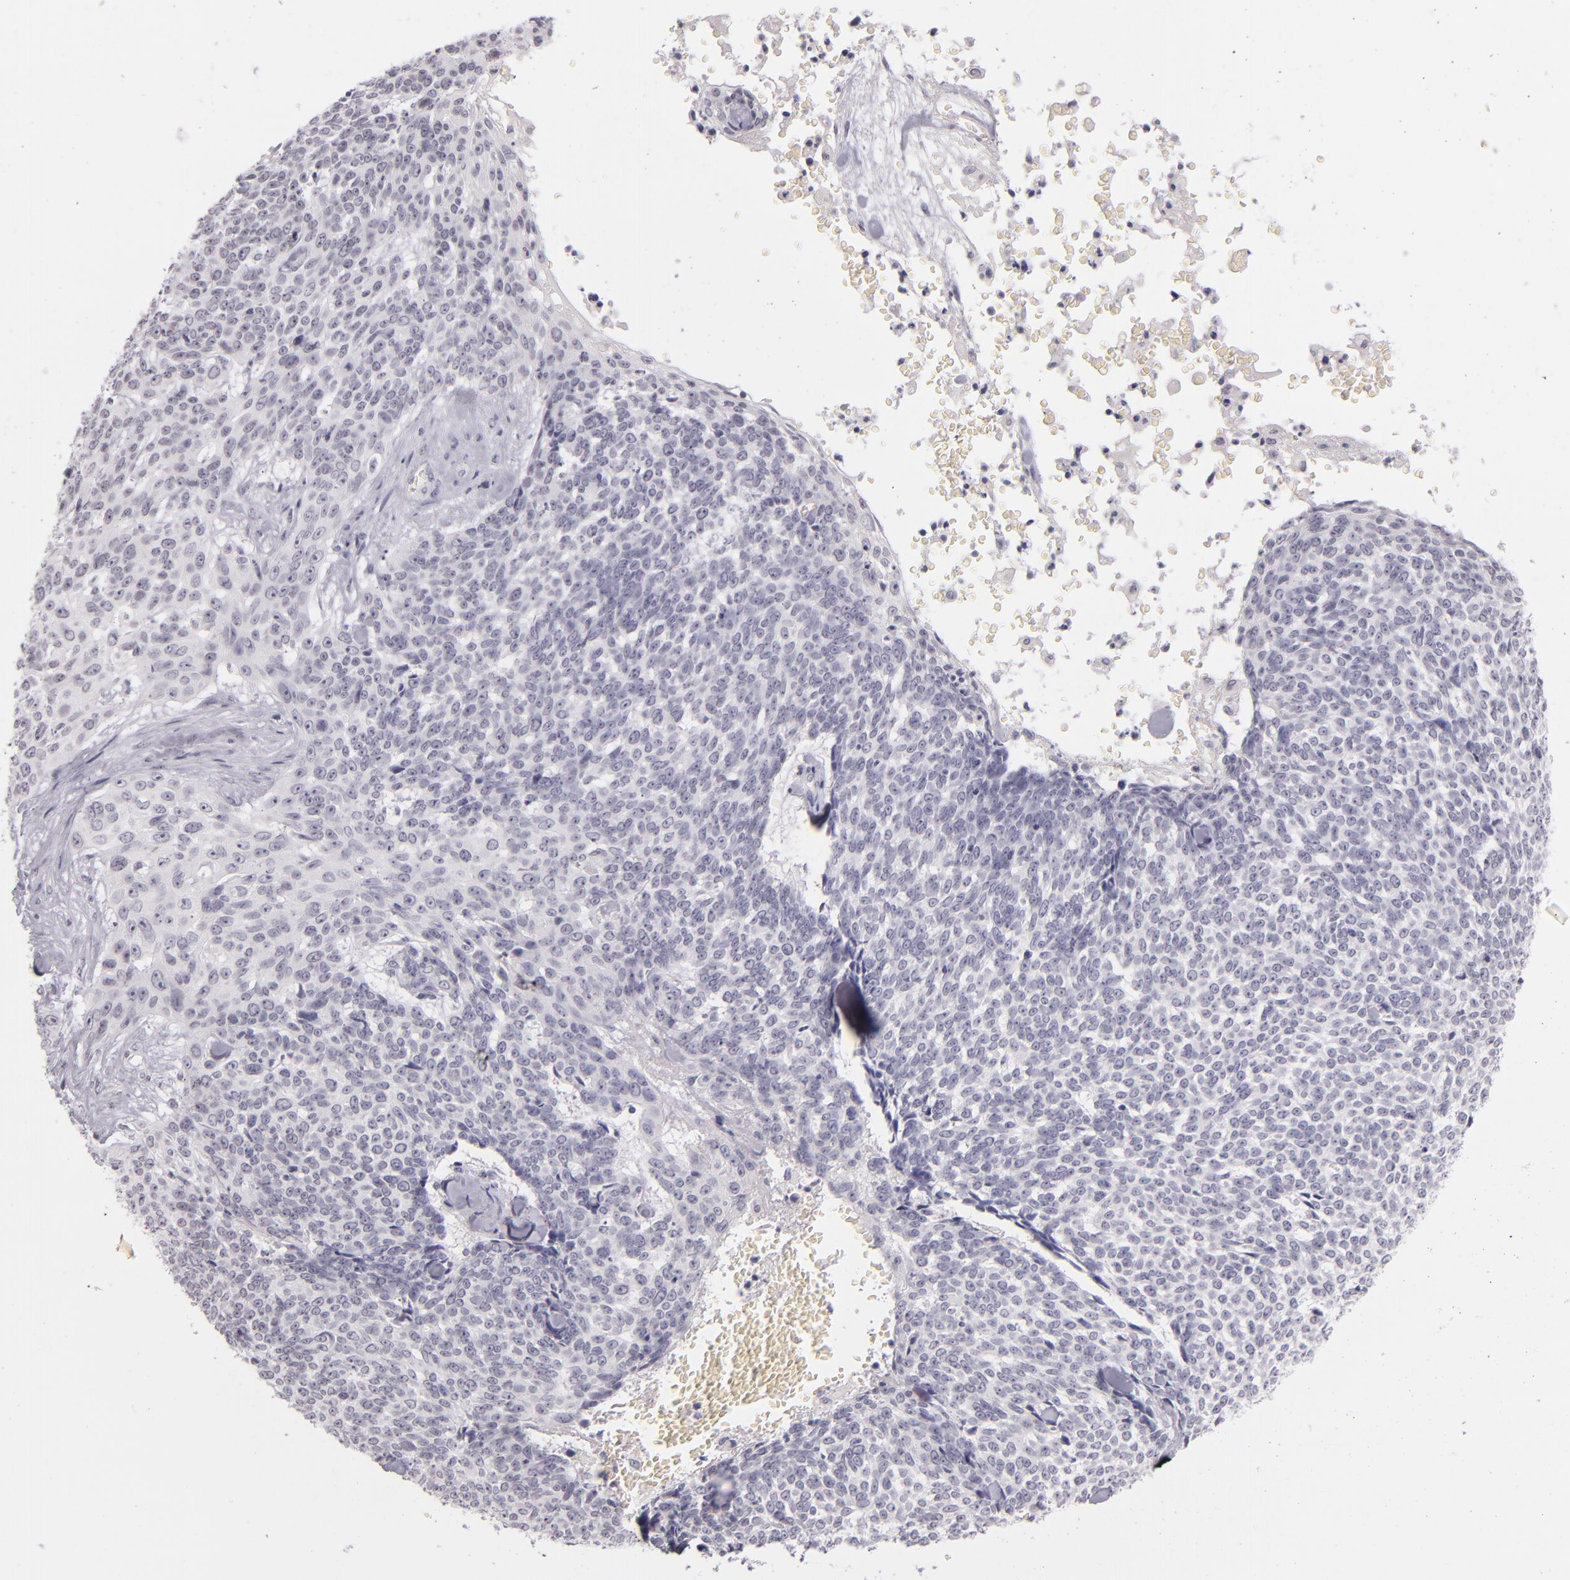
{"staining": {"intensity": "negative", "quantity": "none", "location": "none"}, "tissue": "skin cancer", "cell_type": "Tumor cells", "image_type": "cancer", "snomed": [{"axis": "morphology", "description": "Basal cell carcinoma"}, {"axis": "topography", "description": "Skin"}], "caption": "Protein analysis of skin cancer (basal cell carcinoma) displays no significant staining in tumor cells.", "gene": "CD40", "patient": {"sex": "female", "age": 89}}